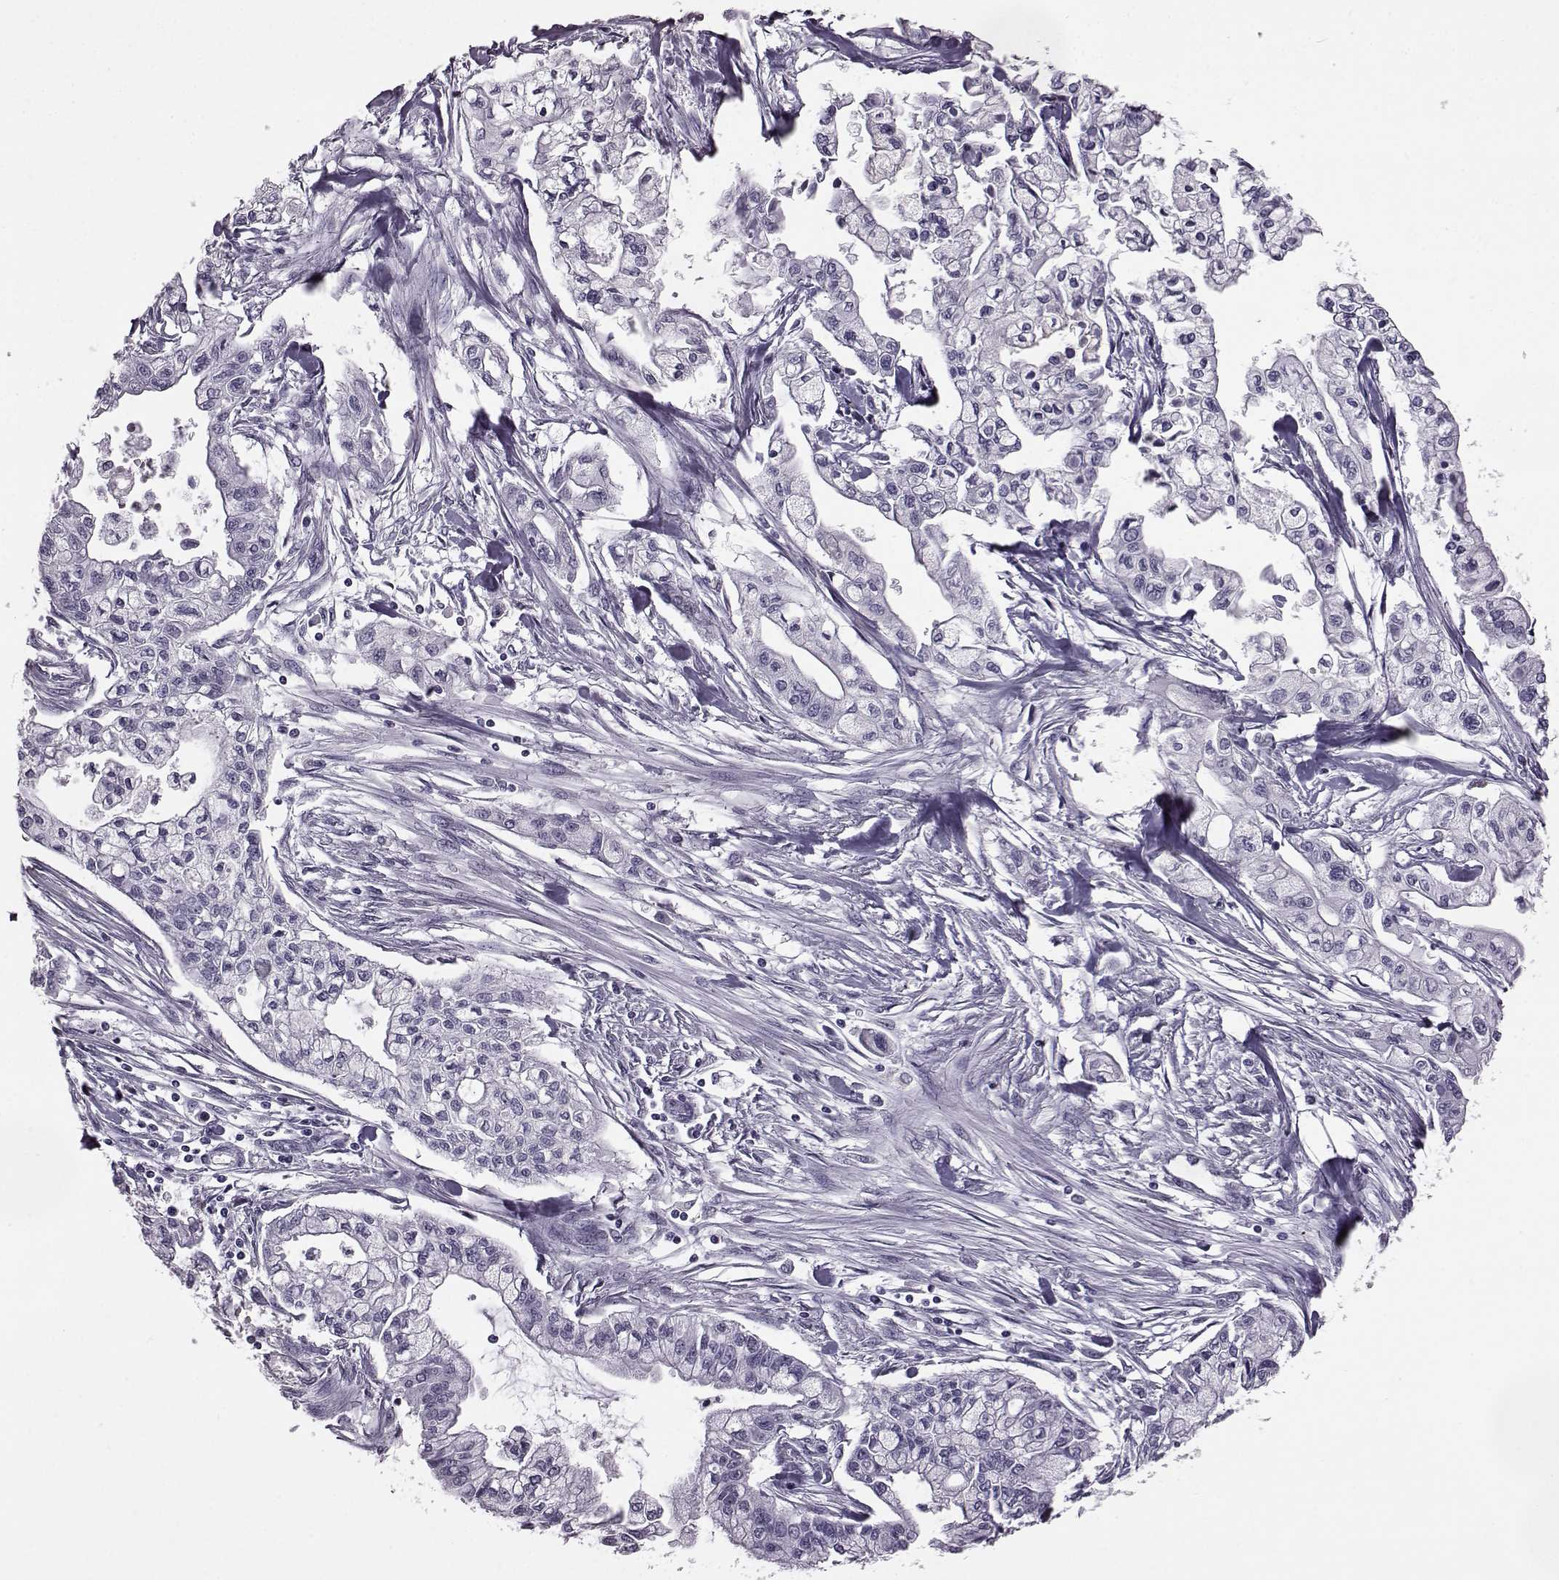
{"staining": {"intensity": "negative", "quantity": "none", "location": "none"}, "tissue": "pancreatic cancer", "cell_type": "Tumor cells", "image_type": "cancer", "snomed": [{"axis": "morphology", "description": "Adenocarcinoma, NOS"}, {"axis": "topography", "description": "Pancreas"}], "caption": "This is an immunohistochemistry (IHC) photomicrograph of pancreatic cancer. There is no positivity in tumor cells.", "gene": "ODAD4", "patient": {"sex": "male", "age": 54}}